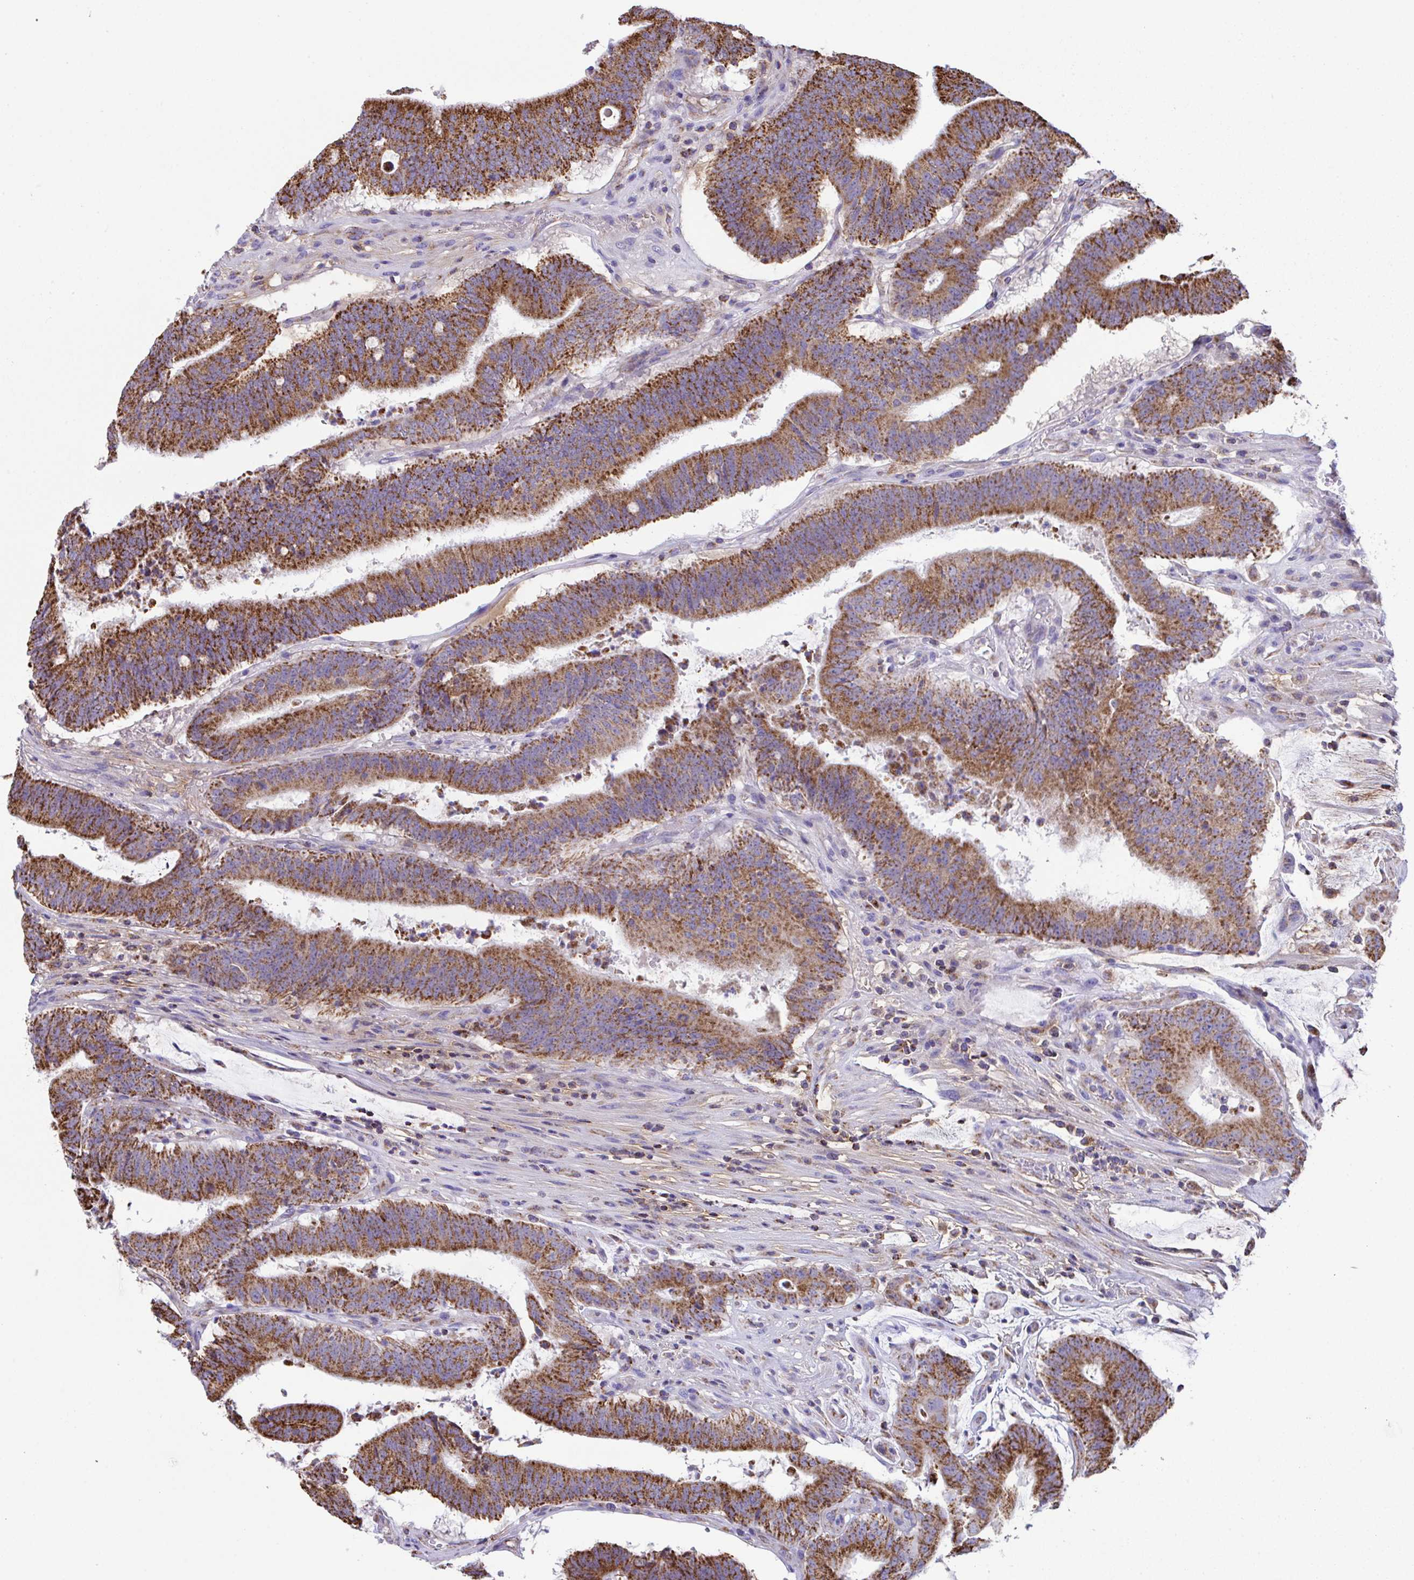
{"staining": {"intensity": "strong", "quantity": ">75%", "location": "cytoplasmic/membranous"}, "tissue": "colorectal cancer", "cell_type": "Tumor cells", "image_type": "cancer", "snomed": [{"axis": "morphology", "description": "Adenocarcinoma, NOS"}, {"axis": "topography", "description": "Colon"}], "caption": "The photomicrograph demonstrates a brown stain indicating the presence of a protein in the cytoplasmic/membranous of tumor cells in colorectal cancer.", "gene": "PCMTD2", "patient": {"sex": "female", "age": 43}}